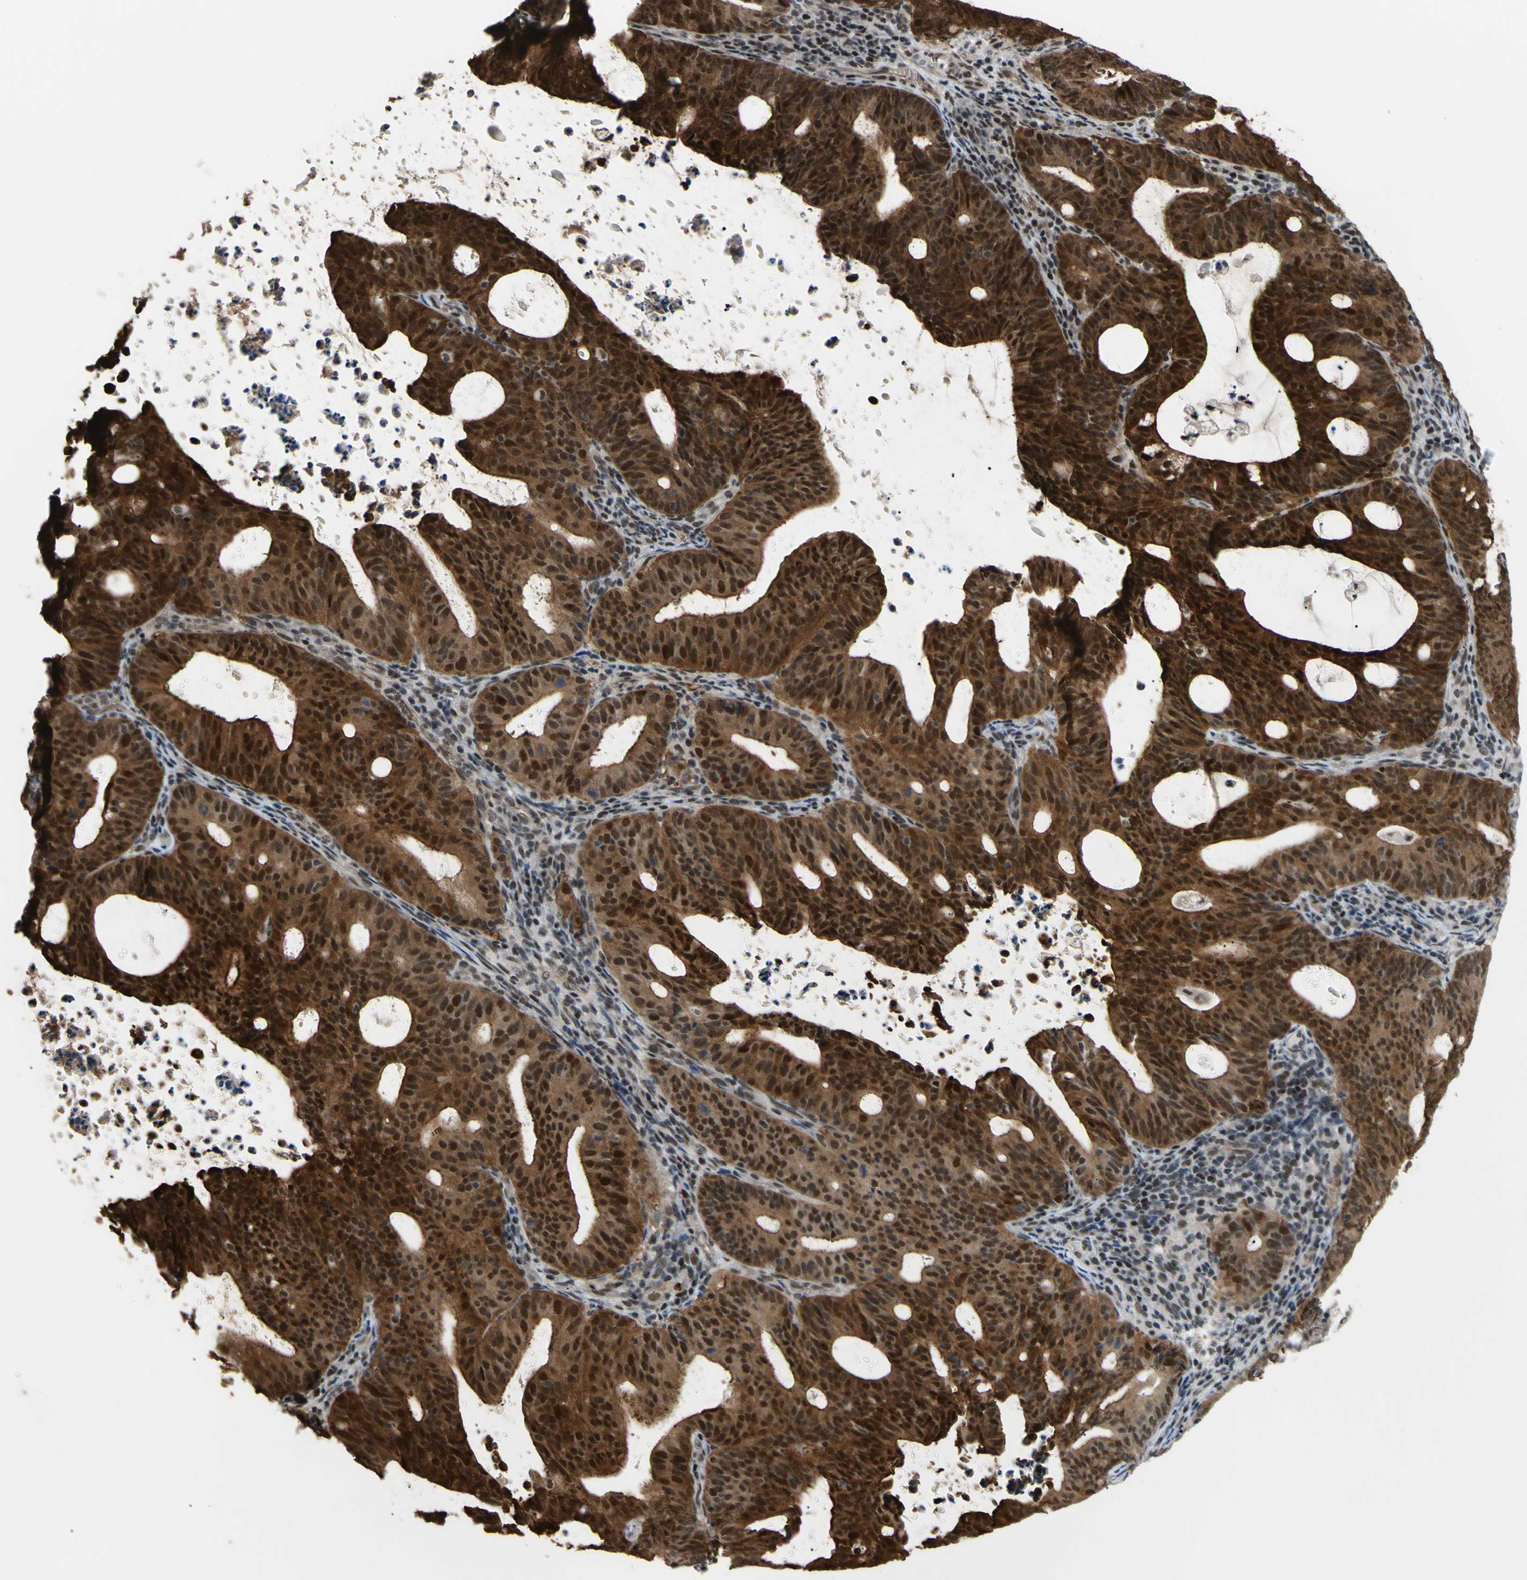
{"staining": {"intensity": "strong", "quantity": ">75%", "location": "cytoplasmic/membranous,nuclear"}, "tissue": "endometrial cancer", "cell_type": "Tumor cells", "image_type": "cancer", "snomed": [{"axis": "morphology", "description": "Adenocarcinoma, NOS"}, {"axis": "topography", "description": "Uterus"}], "caption": "The micrograph demonstrates immunohistochemical staining of endometrial cancer (adenocarcinoma). There is strong cytoplasmic/membranous and nuclear expression is appreciated in about >75% of tumor cells.", "gene": "THAP12", "patient": {"sex": "female", "age": 83}}